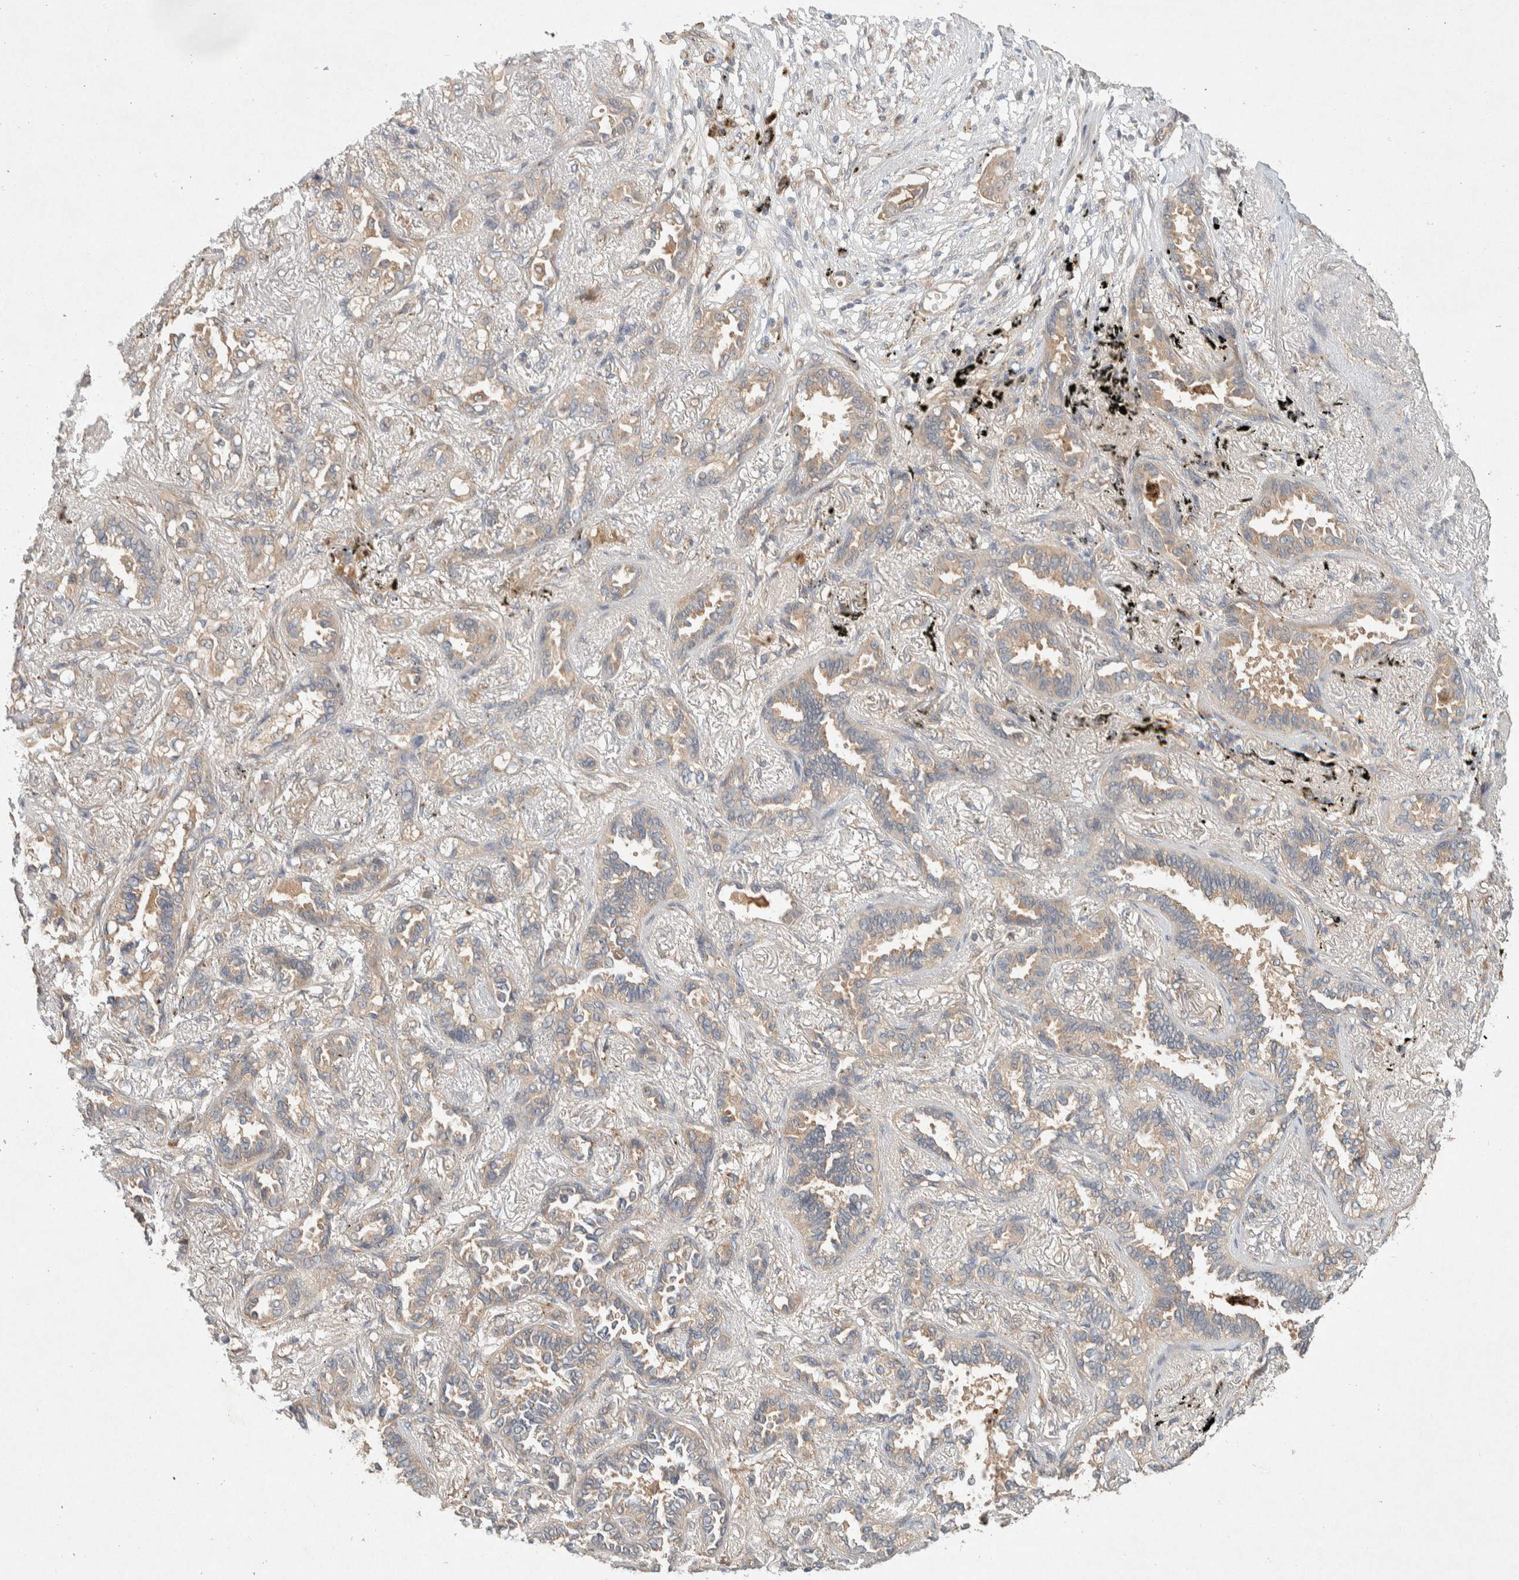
{"staining": {"intensity": "weak", "quantity": "<25%", "location": "cytoplasmic/membranous"}, "tissue": "lung cancer", "cell_type": "Tumor cells", "image_type": "cancer", "snomed": [{"axis": "morphology", "description": "Adenocarcinoma, NOS"}, {"axis": "topography", "description": "Lung"}], "caption": "Tumor cells are negative for brown protein staining in lung adenocarcinoma.", "gene": "PXK", "patient": {"sex": "male", "age": 59}}